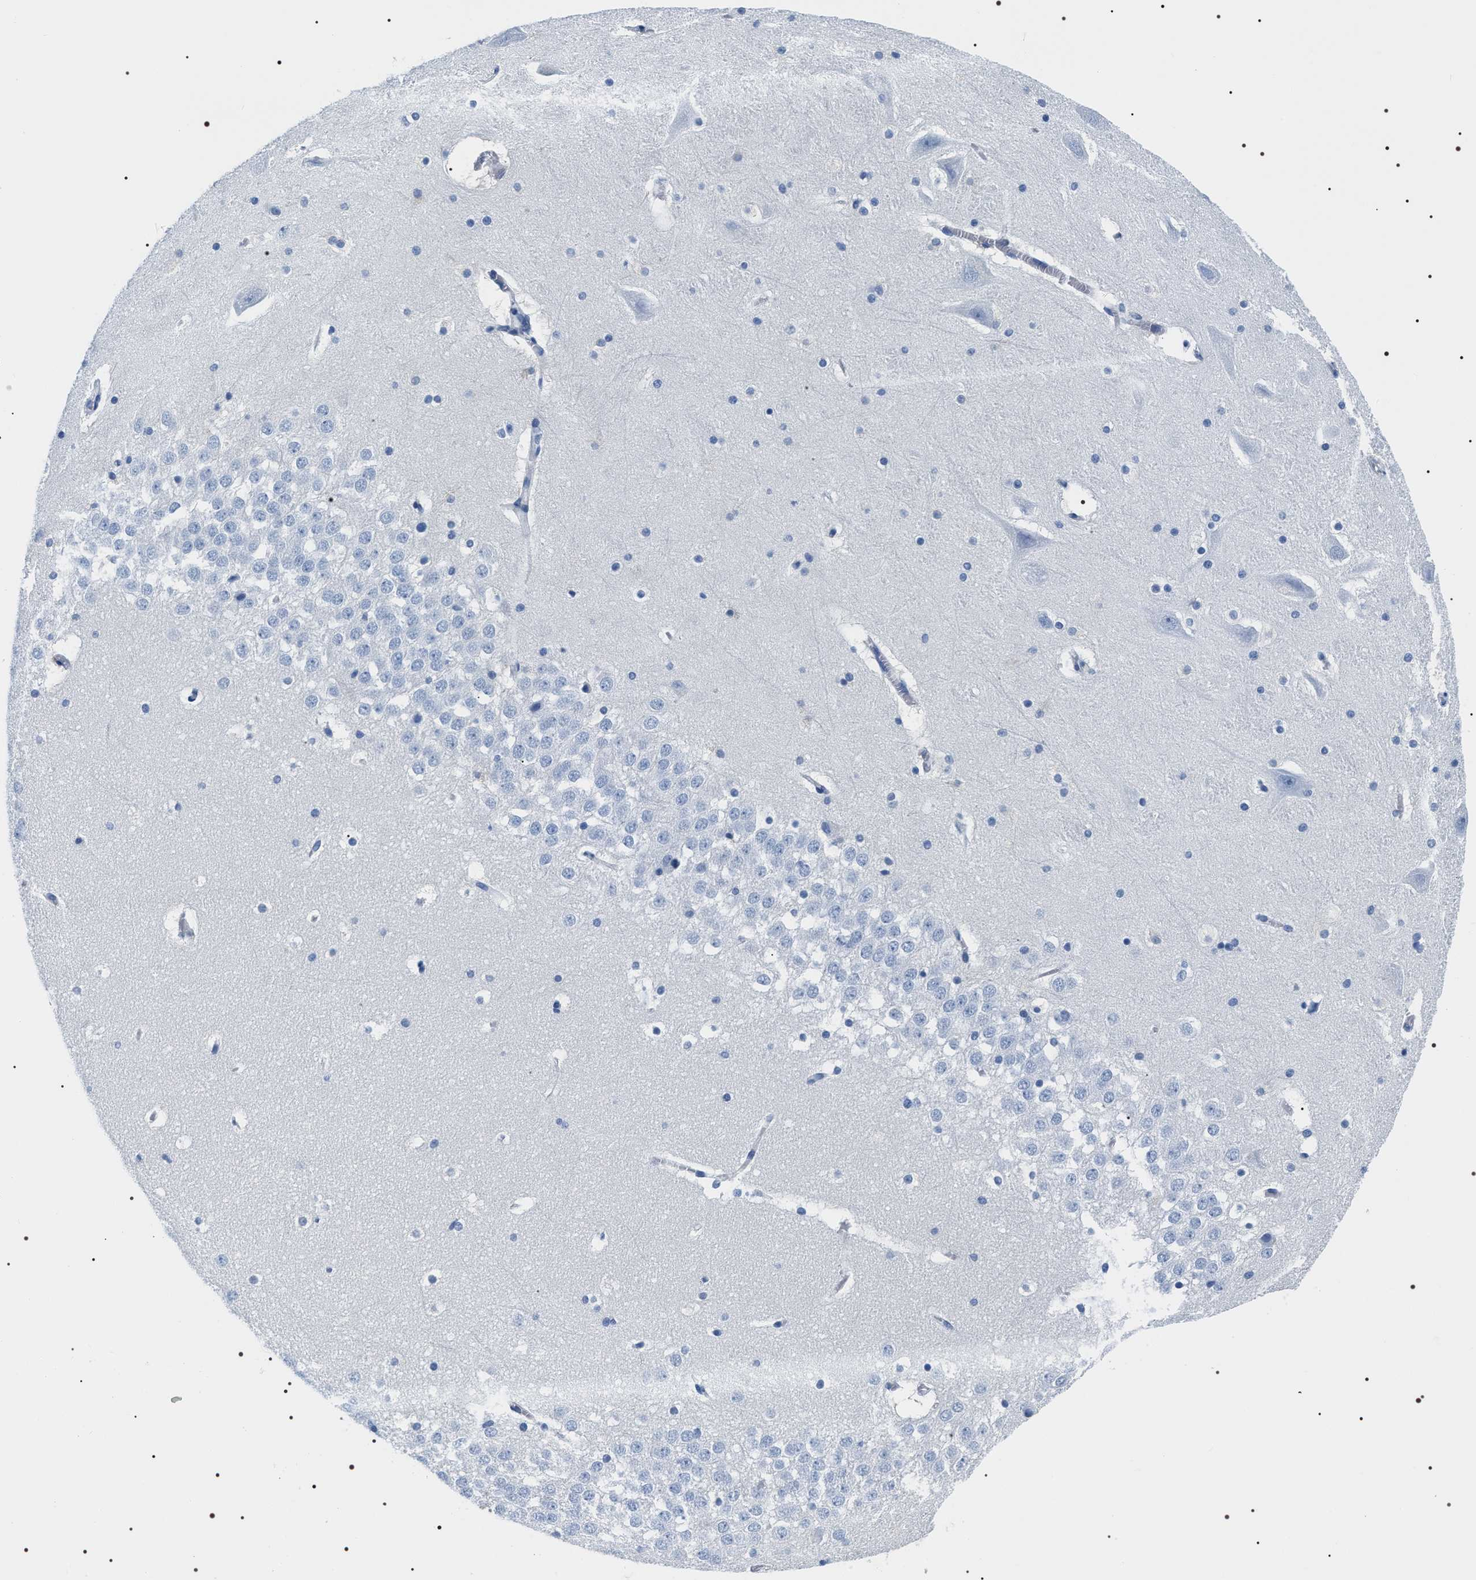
{"staining": {"intensity": "negative", "quantity": "none", "location": "none"}, "tissue": "hippocampus", "cell_type": "Glial cells", "image_type": "normal", "snomed": [{"axis": "morphology", "description": "Normal tissue, NOS"}, {"axis": "topography", "description": "Hippocampus"}], "caption": "Immunohistochemistry (IHC) micrograph of normal hippocampus: human hippocampus stained with DAB (3,3'-diaminobenzidine) demonstrates no significant protein expression in glial cells. (DAB immunohistochemistry (IHC), high magnification).", "gene": "ADH4", "patient": {"sex": "male", "age": 45}}